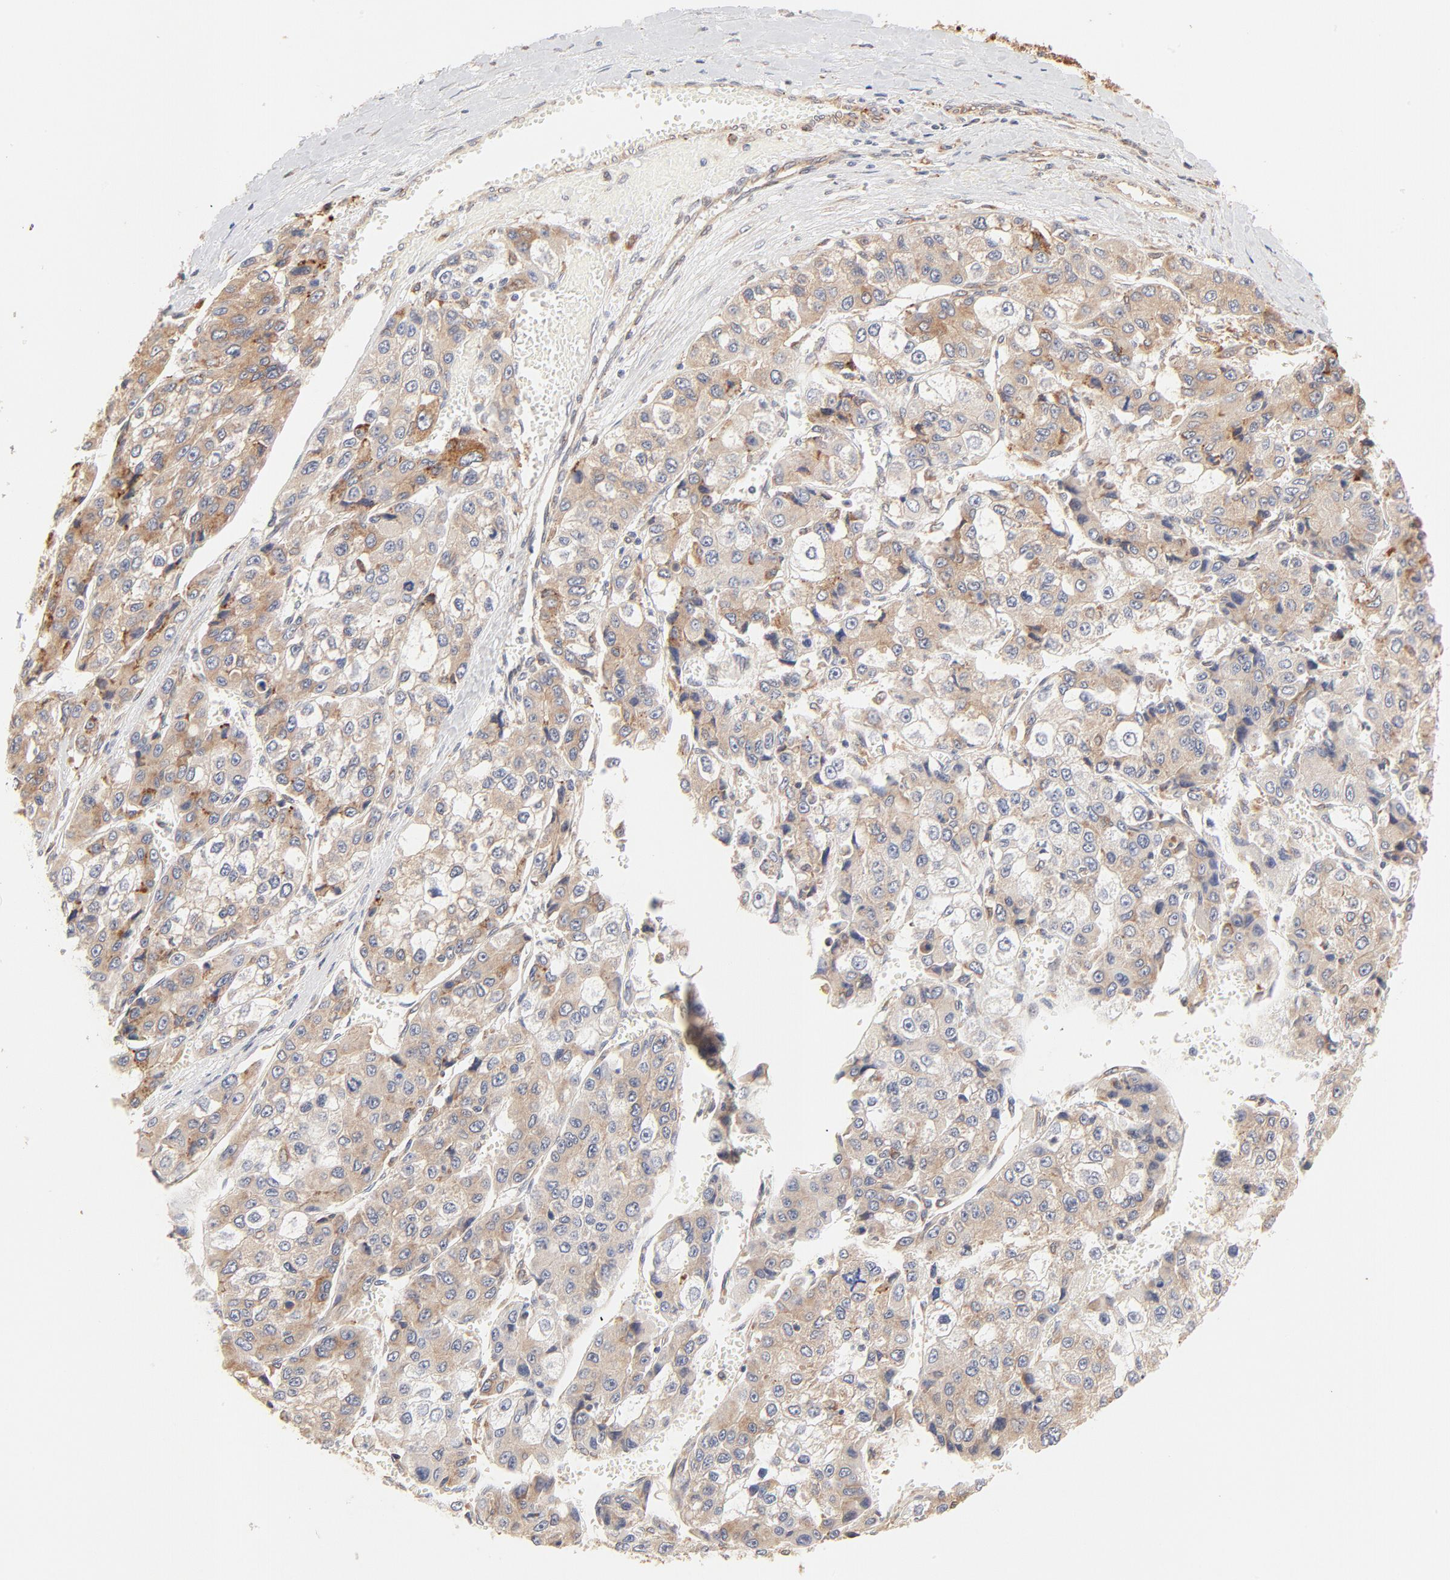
{"staining": {"intensity": "moderate", "quantity": ">75%", "location": "cytoplasmic/membranous"}, "tissue": "liver cancer", "cell_type": "Tumor cells", "image_type": "cancer", "snomed": [{"axis": "morphology", "description": "Carcinoma, Hepatocellular, NOS"}, {"axis": "topography", "description": "Liver"}], "caption": "A micrograph of human liver cancer (hepatocellular carcinoma) stained for a protein displays moderate cytoplasmic/membranous brown staining in tumor cells.", "gene": "PARP12", "patient": {"sex": "female", "age": 66}}